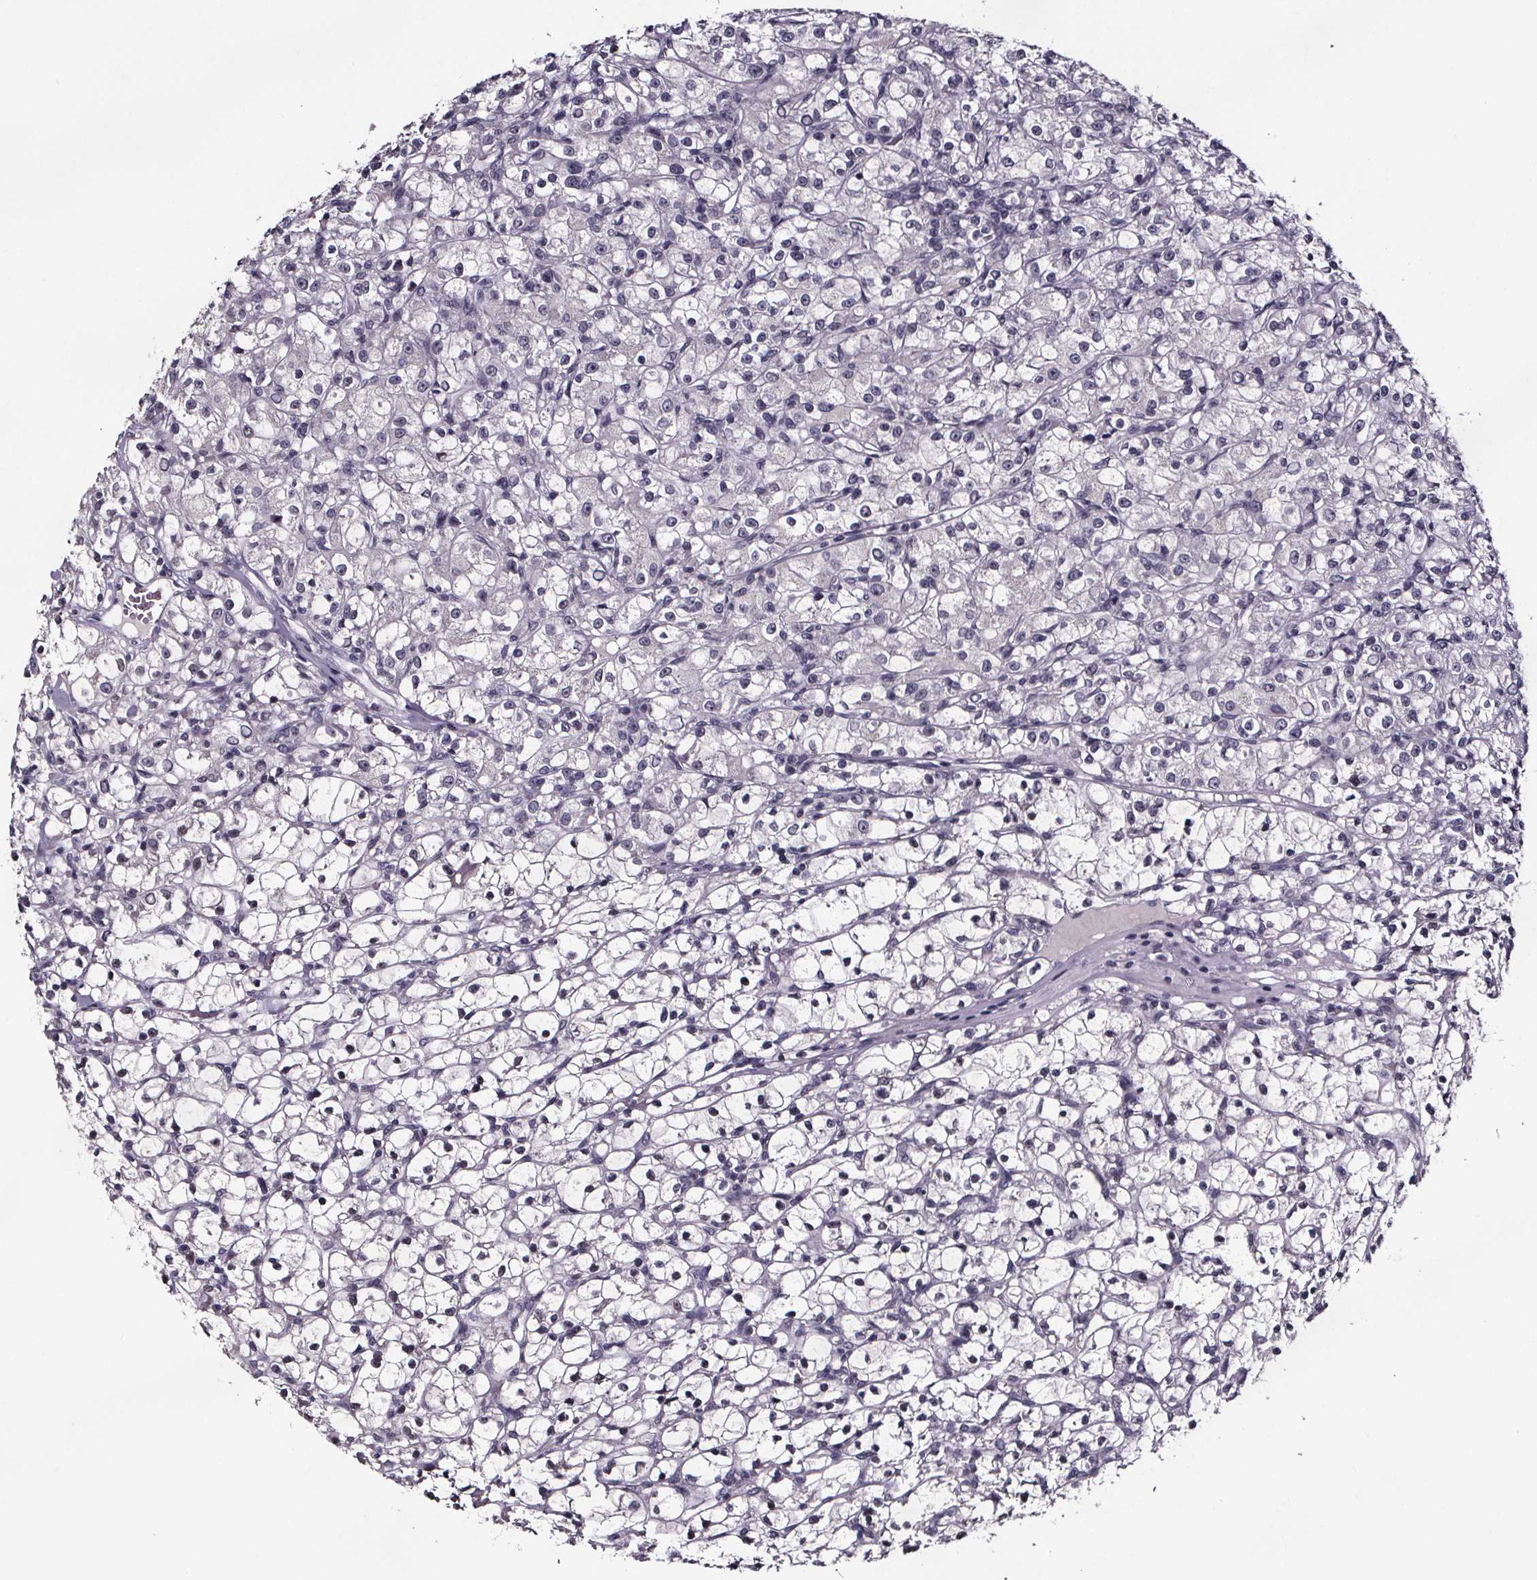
{"staining": {"intensity": "negative", "quantity": "none", "location": "none"}, "tissue": "renal cancer", "cell_type": "Tumor cells", "image_type": "cancer", "snomed": [{"axis": "morphology", "description": "Adenocarcinoma, NOS"}, {"axis": "topography", "description": "Kidney"}], "caption": "DAB immunohistochemical staining of human adenocarcinoma (renal) demonstrates no significant expression in tumor cells. Nuclei are stained in blue.", "gene": "AR", "patient": {"sex": "female", "age": 59}}